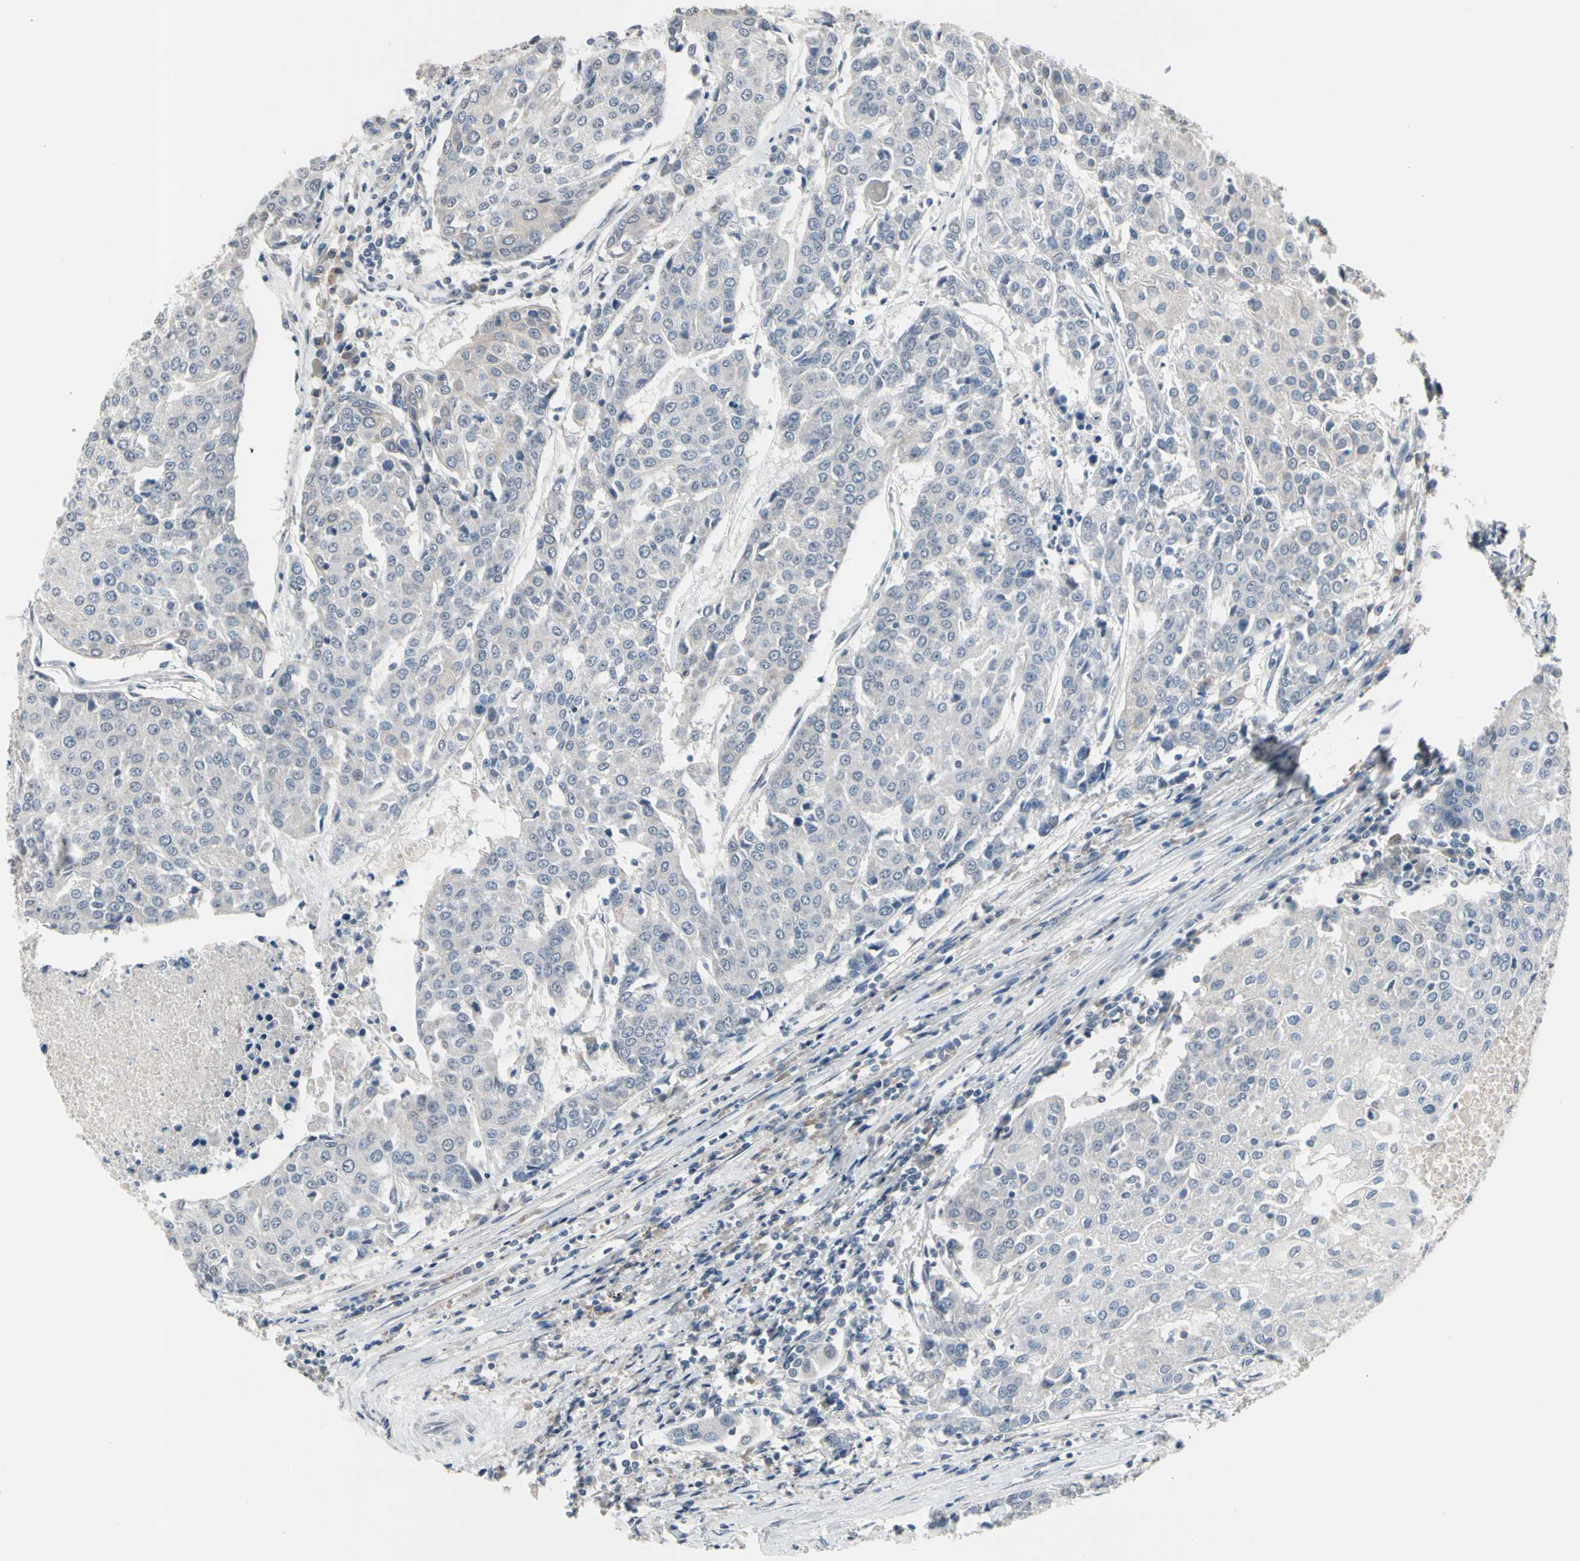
{"staining": {"intensity": "negative", "quantity": "none", "location": "none"}, "tissue": "urothelial cancer", "cell_type": "Tumor cells", "image_type": "cancer", "snomed": [{"axis": "morphology", "description": "Urothelial carcinoma, High grade"}, {"axis": "topography", "description": "Urinary bladder"}], "caption": "Micrograph shows no significant protein expression in tumor cells of high-grade urothelial carcinoma.", "gene": "SV2A", "patient": {"sex": "female", "age": 85}}